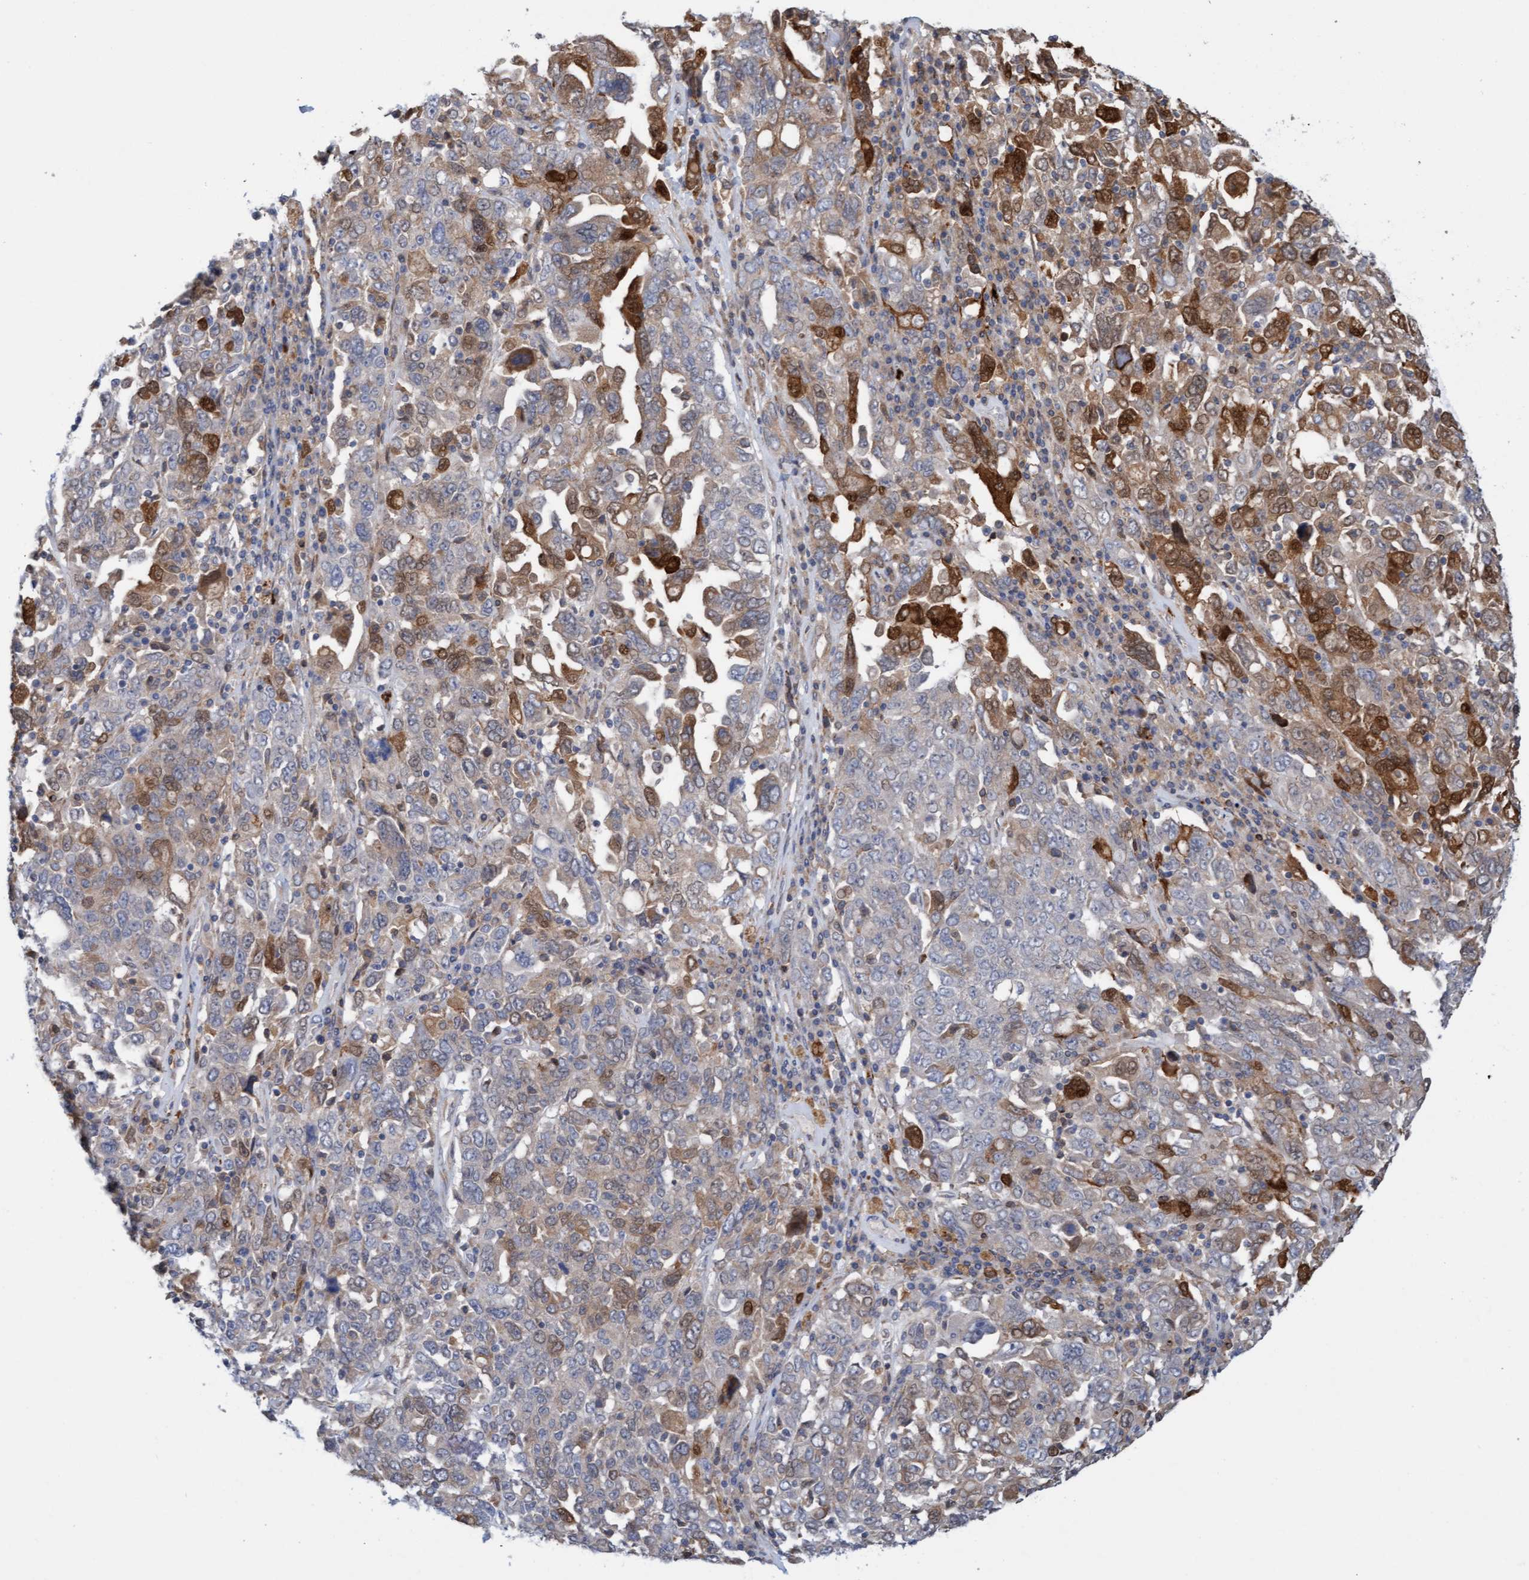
{"staining": {"intensity": "moderate", "quantity": "<25%", "location": "cytoplasmic/membranous"}, "tissue": "ovarian cancer", "cell_type": "Tumor cells", "image_type": "cancer", "snomed": [{"axis": "morphology", "description": "Carcinoma, endometroid"}, {"axis": "topography", "description": "Ovary"}], "caption": "Immunohistochemistry photomicrograph of ovarian cancer stained for a protein (brown), which reveals low levels of moderate cytoplasmic/membranous expression in approximately <25% of tumor cells.", "gene": "MMP8", "patient": {"sex": "female", "age": 62}}